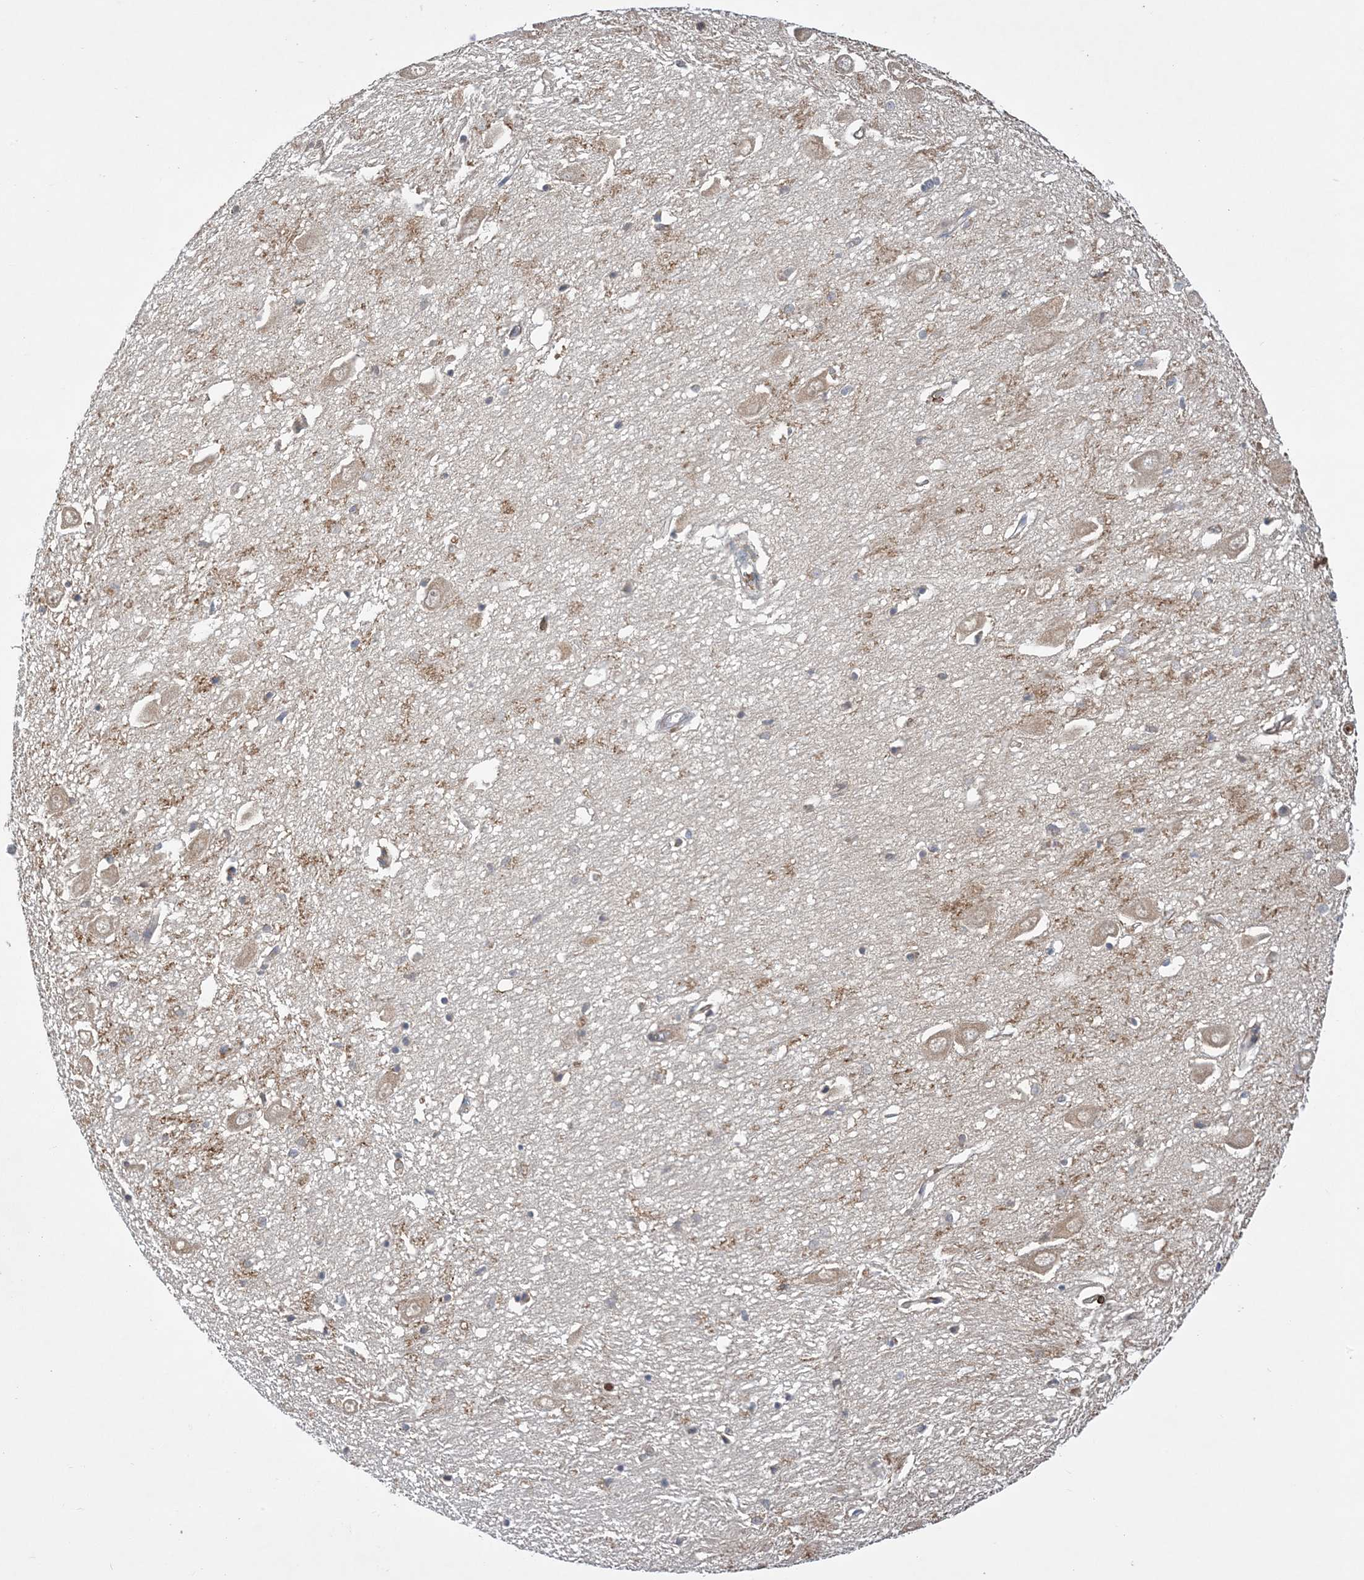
{"staining": {"intensity": "weak", "quantity": "<25%", "location": "cytoplasmic/membranous"}, "tissue": "hippocampus", "cell_type": "Glial cells", "image_type": "normal", "snomed": [{"axis": "morphology", "description": "Normal tissue, NOS"}, {"axis": "topography", "description": "Hippocampus"}], "caption": "An image of human hippocampus is negative for staining in glial cells.", "gene": "AK9", "patient": {"sex": "female", "age": 64}}